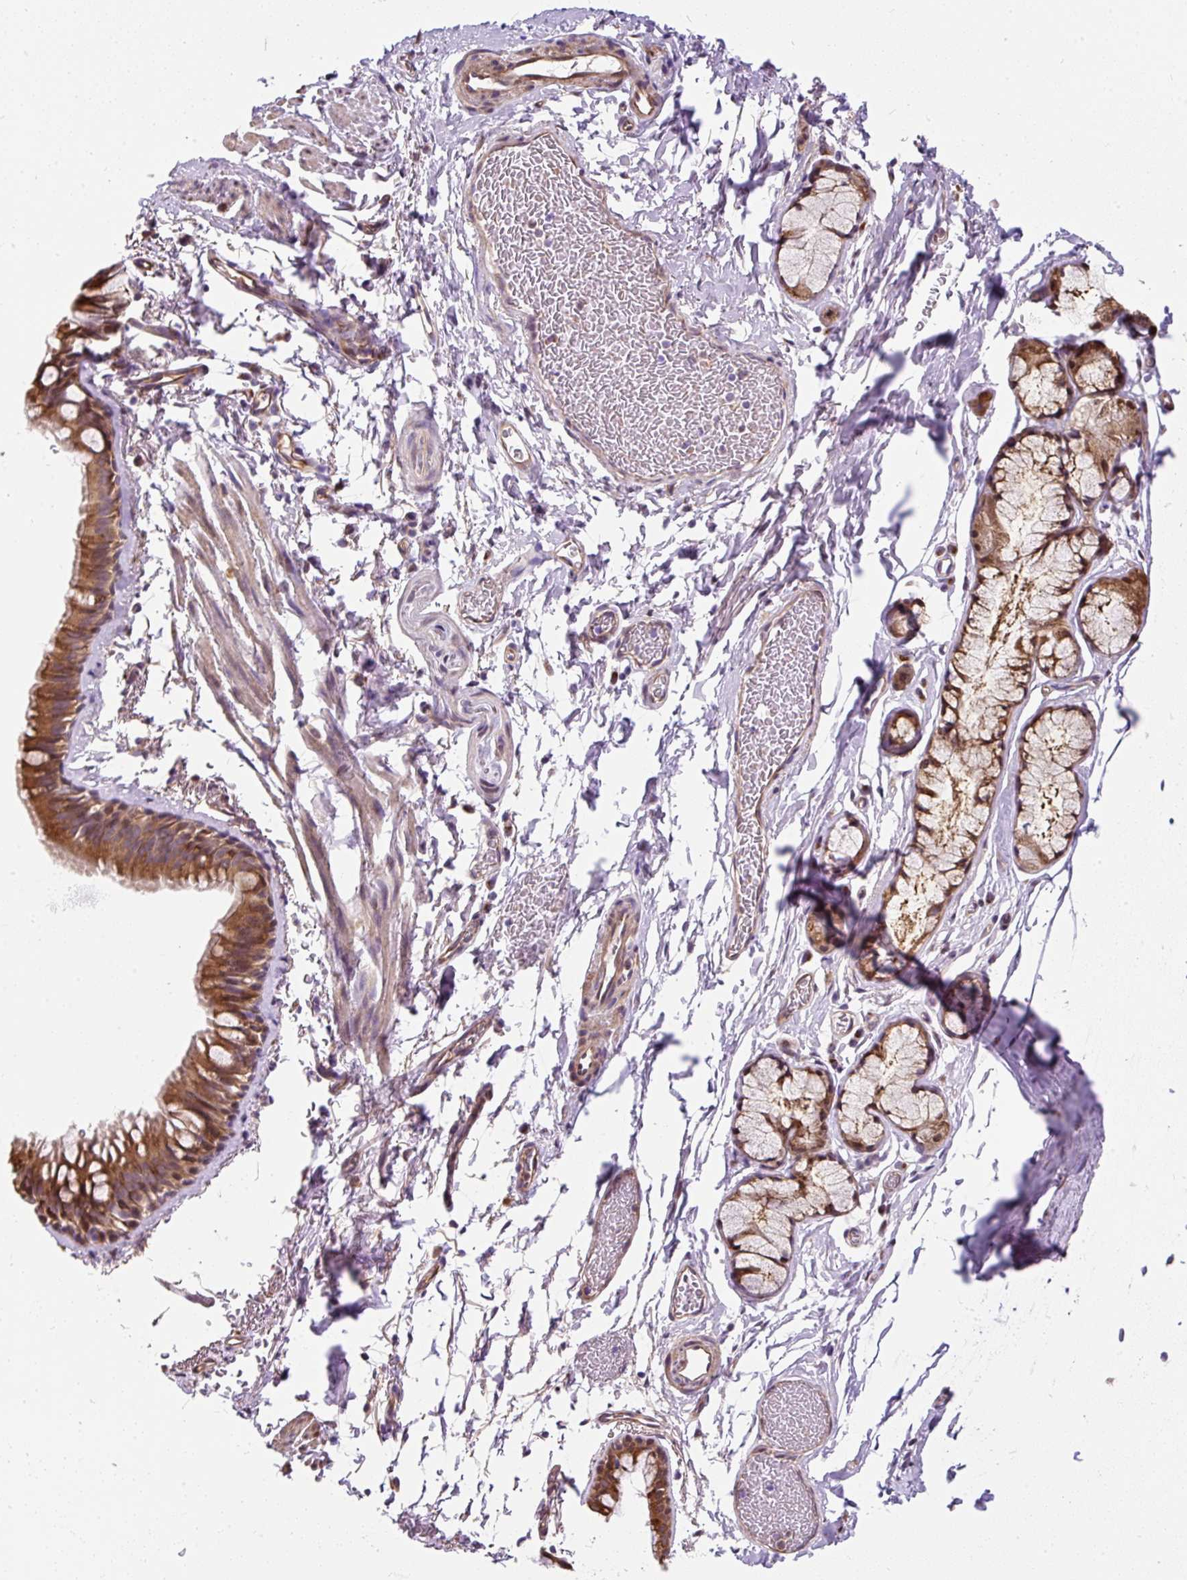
{"staining": {"intensity": "moderate", "quantity": ">75%", "location": "cytoplasmic/membranous"}, "tissue": "bronchus", "cell_type": "Respiratory epithelial cells", "image_type": "normal", "snomed": [{"axis": "morphology", "description": "Normal tissue, NOS"}, {"axis": "topography", "description": "Bronchus"}], "caption": "Protein analysis of unremarkable bronchus exhibits moderate cytoplasmic/membranous positivity in approximately >75% of respiratory epithelial cells.", "gene": "PUS7L", "patient": {"sex": "male", "age": 67}}